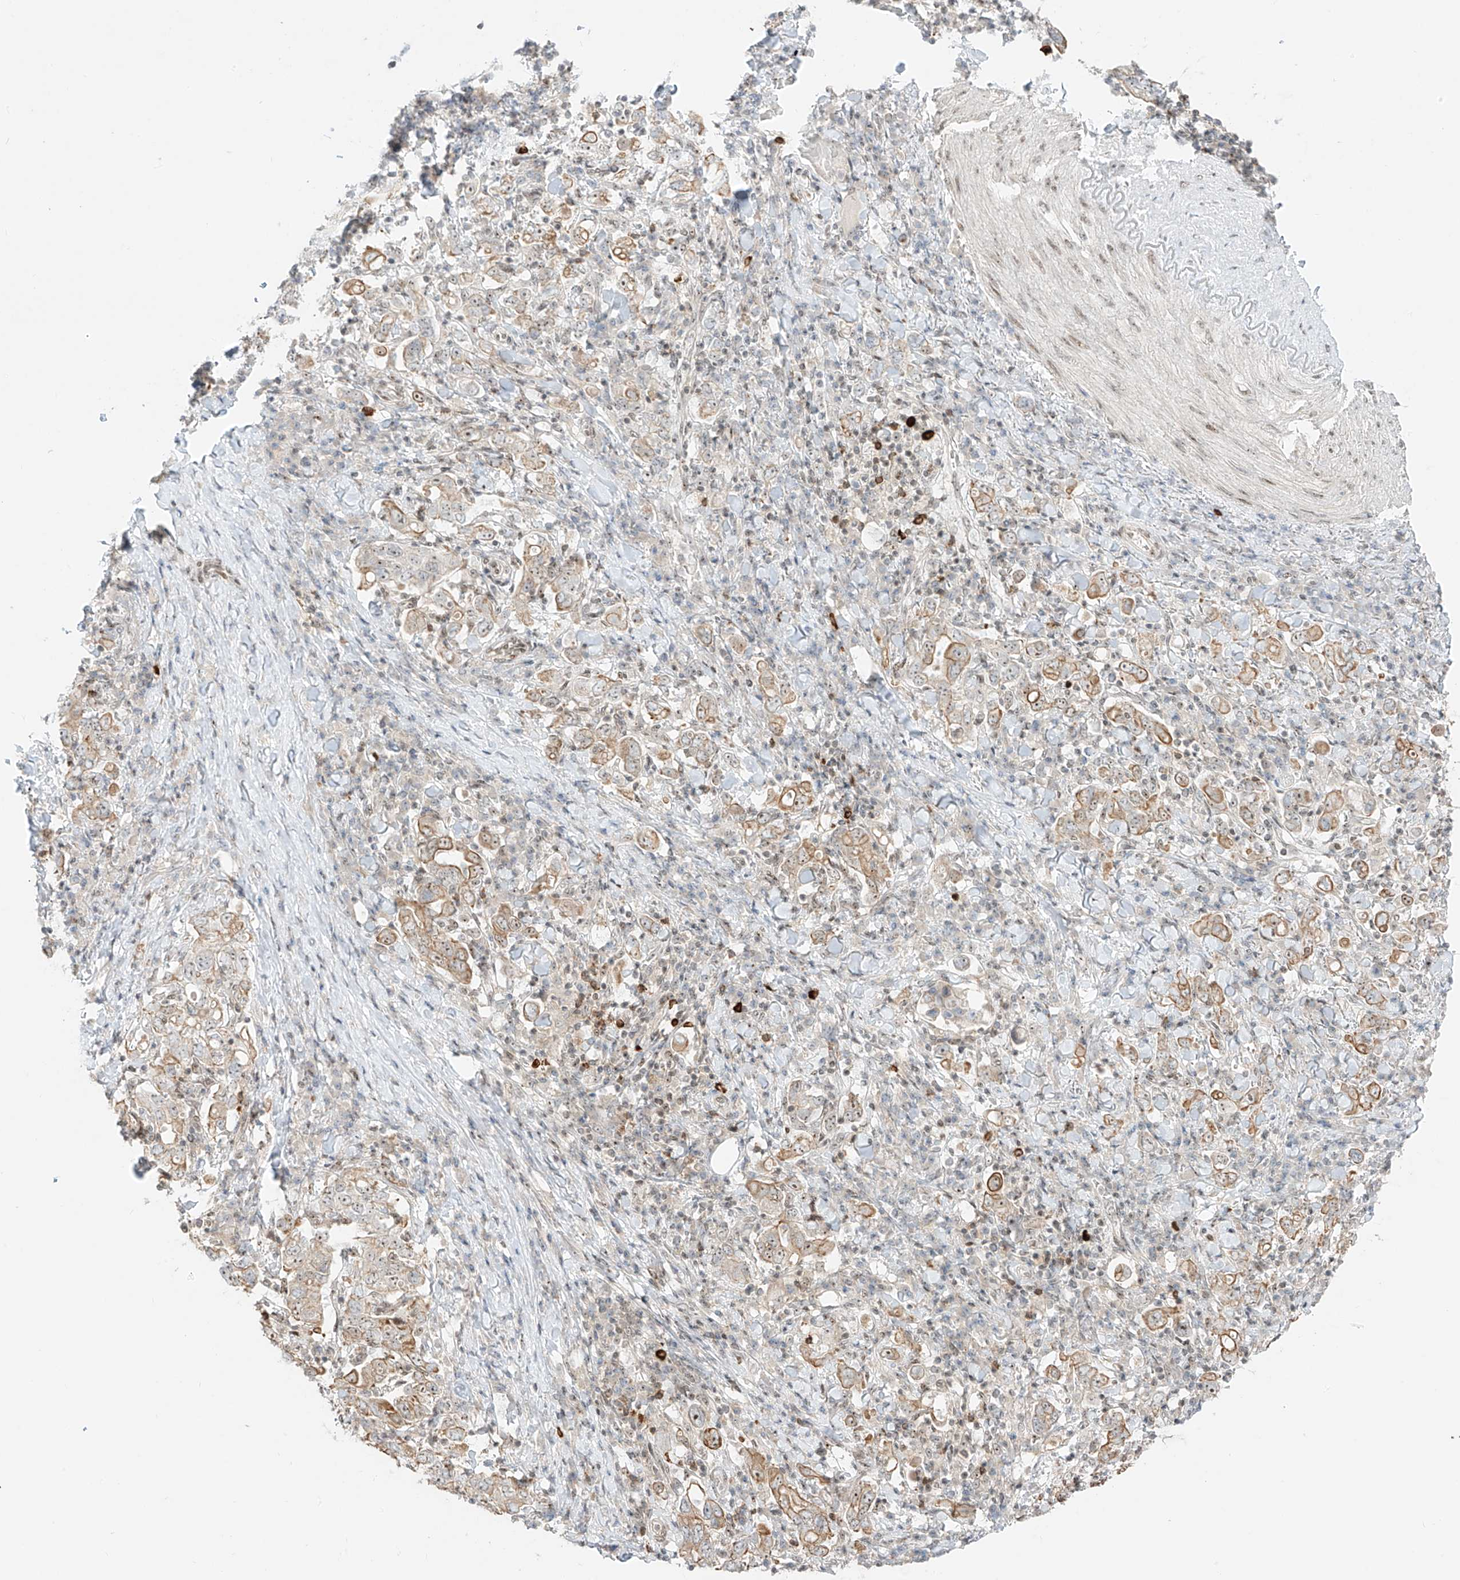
{"staining": {"intensity": "moderate", "quantity": ">75%", "location": "cytoplasmic/membranous"}, "tissue": "stomach cancer", "cell_type": "Tumor cells", "image_type": "cancer", "snomed": [{"axis": "morphology", "description": "Adenocarcinoma, NOS"}, {"axis": "topography", "description": "Stomach, upper"}], "caption": "This histopathology image demonstrates immunohistochemistry (IHC) staining of human stomach cancer, with medium moderate cytoplasmic/membranous expression in about >75% of tumor cells.", "gene": "ZNF512", "patient": {"sex": "male", "age": 62}}